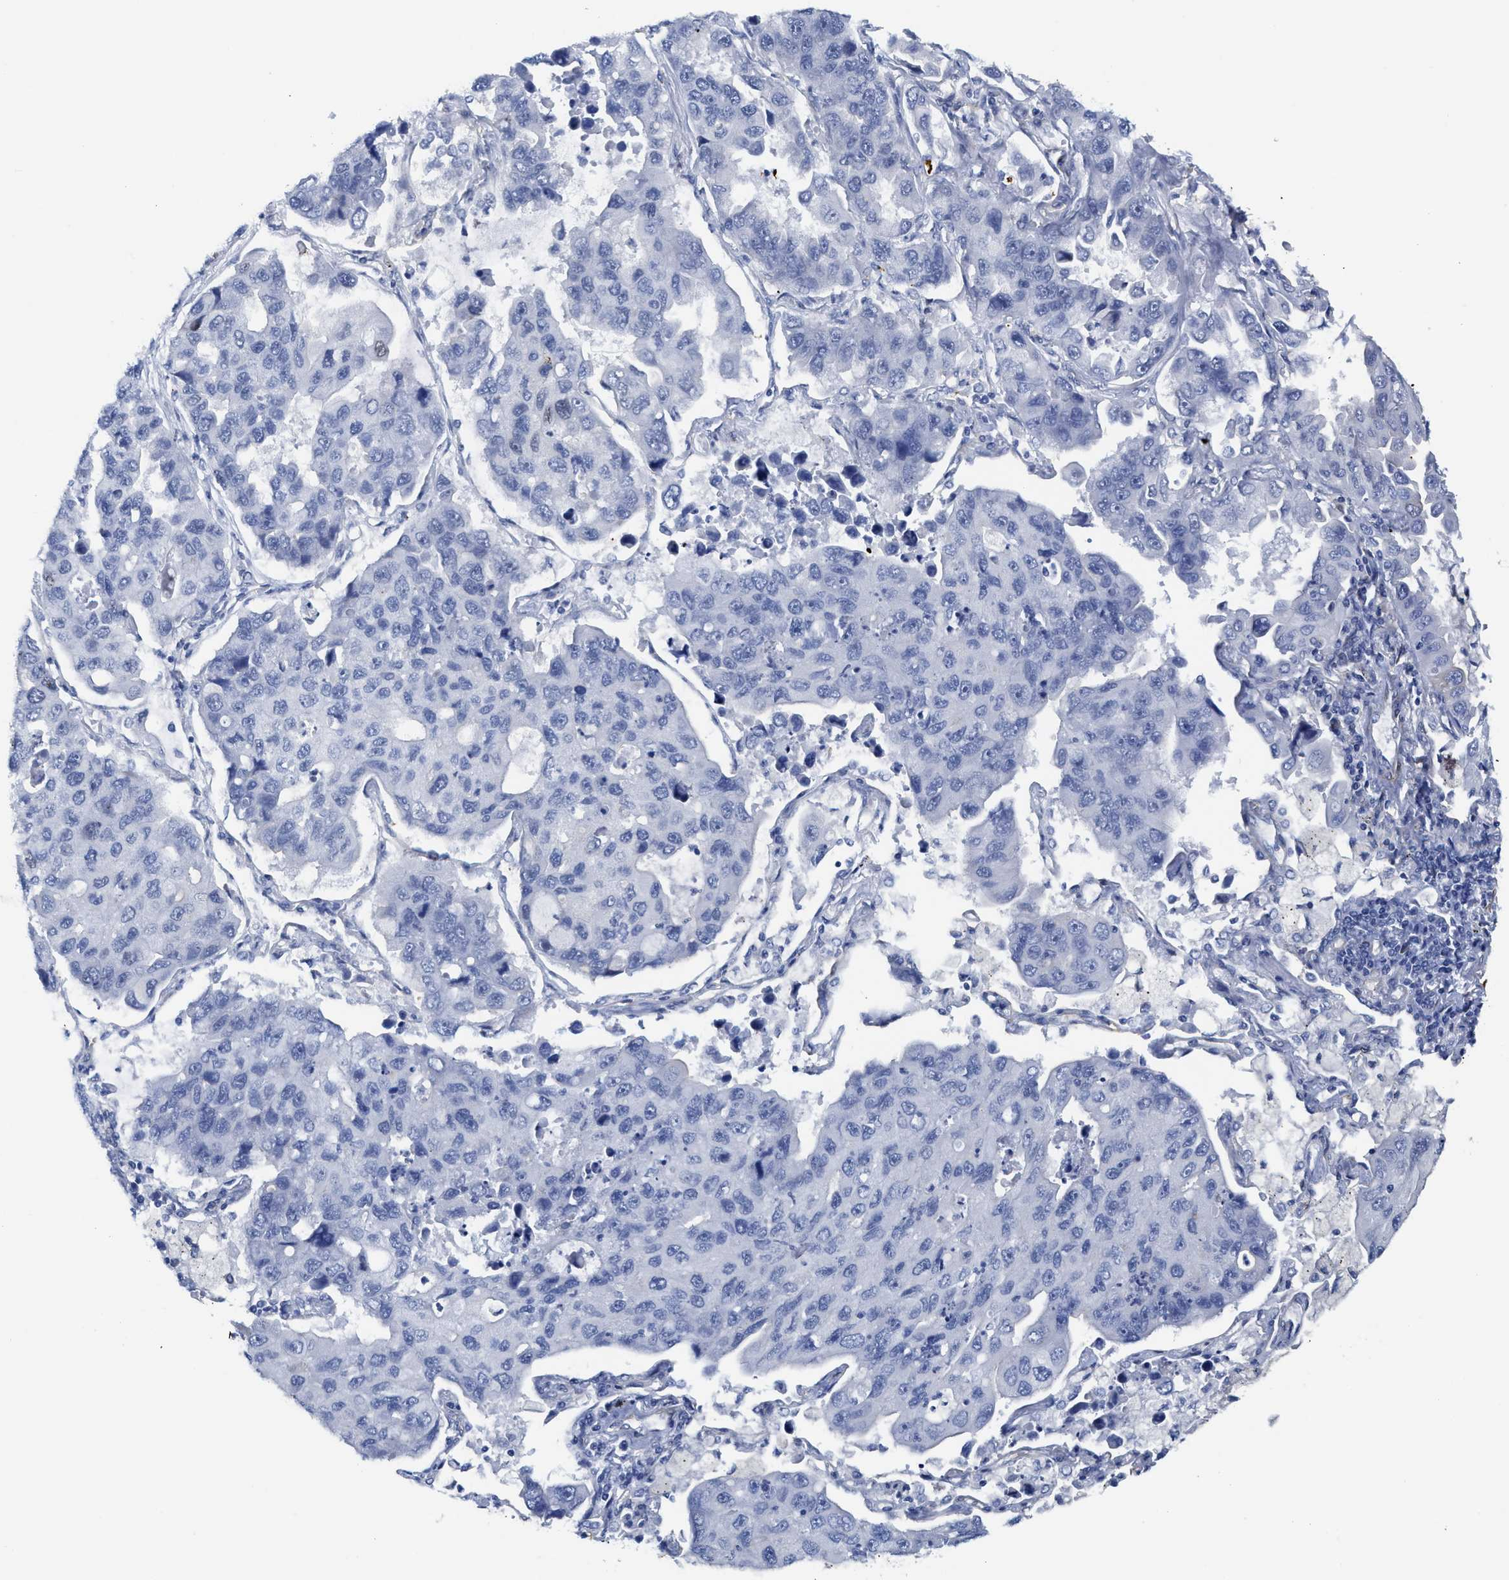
{"staining": {"intensity": "negative", "quantity": "none", "location": "none"}, "tissue": "lung cancer", "cell_type": "Tumor cells", "image_type": "cancer", "snomed": [{"axis": "morphology", "description": "Adenocarcinoma, NOS"}, {"axis": "topography", "description": "Lung"}], "caption": "This image is of lung adenocarcinoma stained with immunohistochemistry (IHC) to label a protein in brown with the nuclei are counter-stained blue. There is no positivity in tumor cells. (Brightfield microscopy of DAB (3,3'-diaminobenzidine) immunohistochemistry (IHC) at high magnification).", "gene": "TUB", "patient": {"sex": "male", "age": 64}}